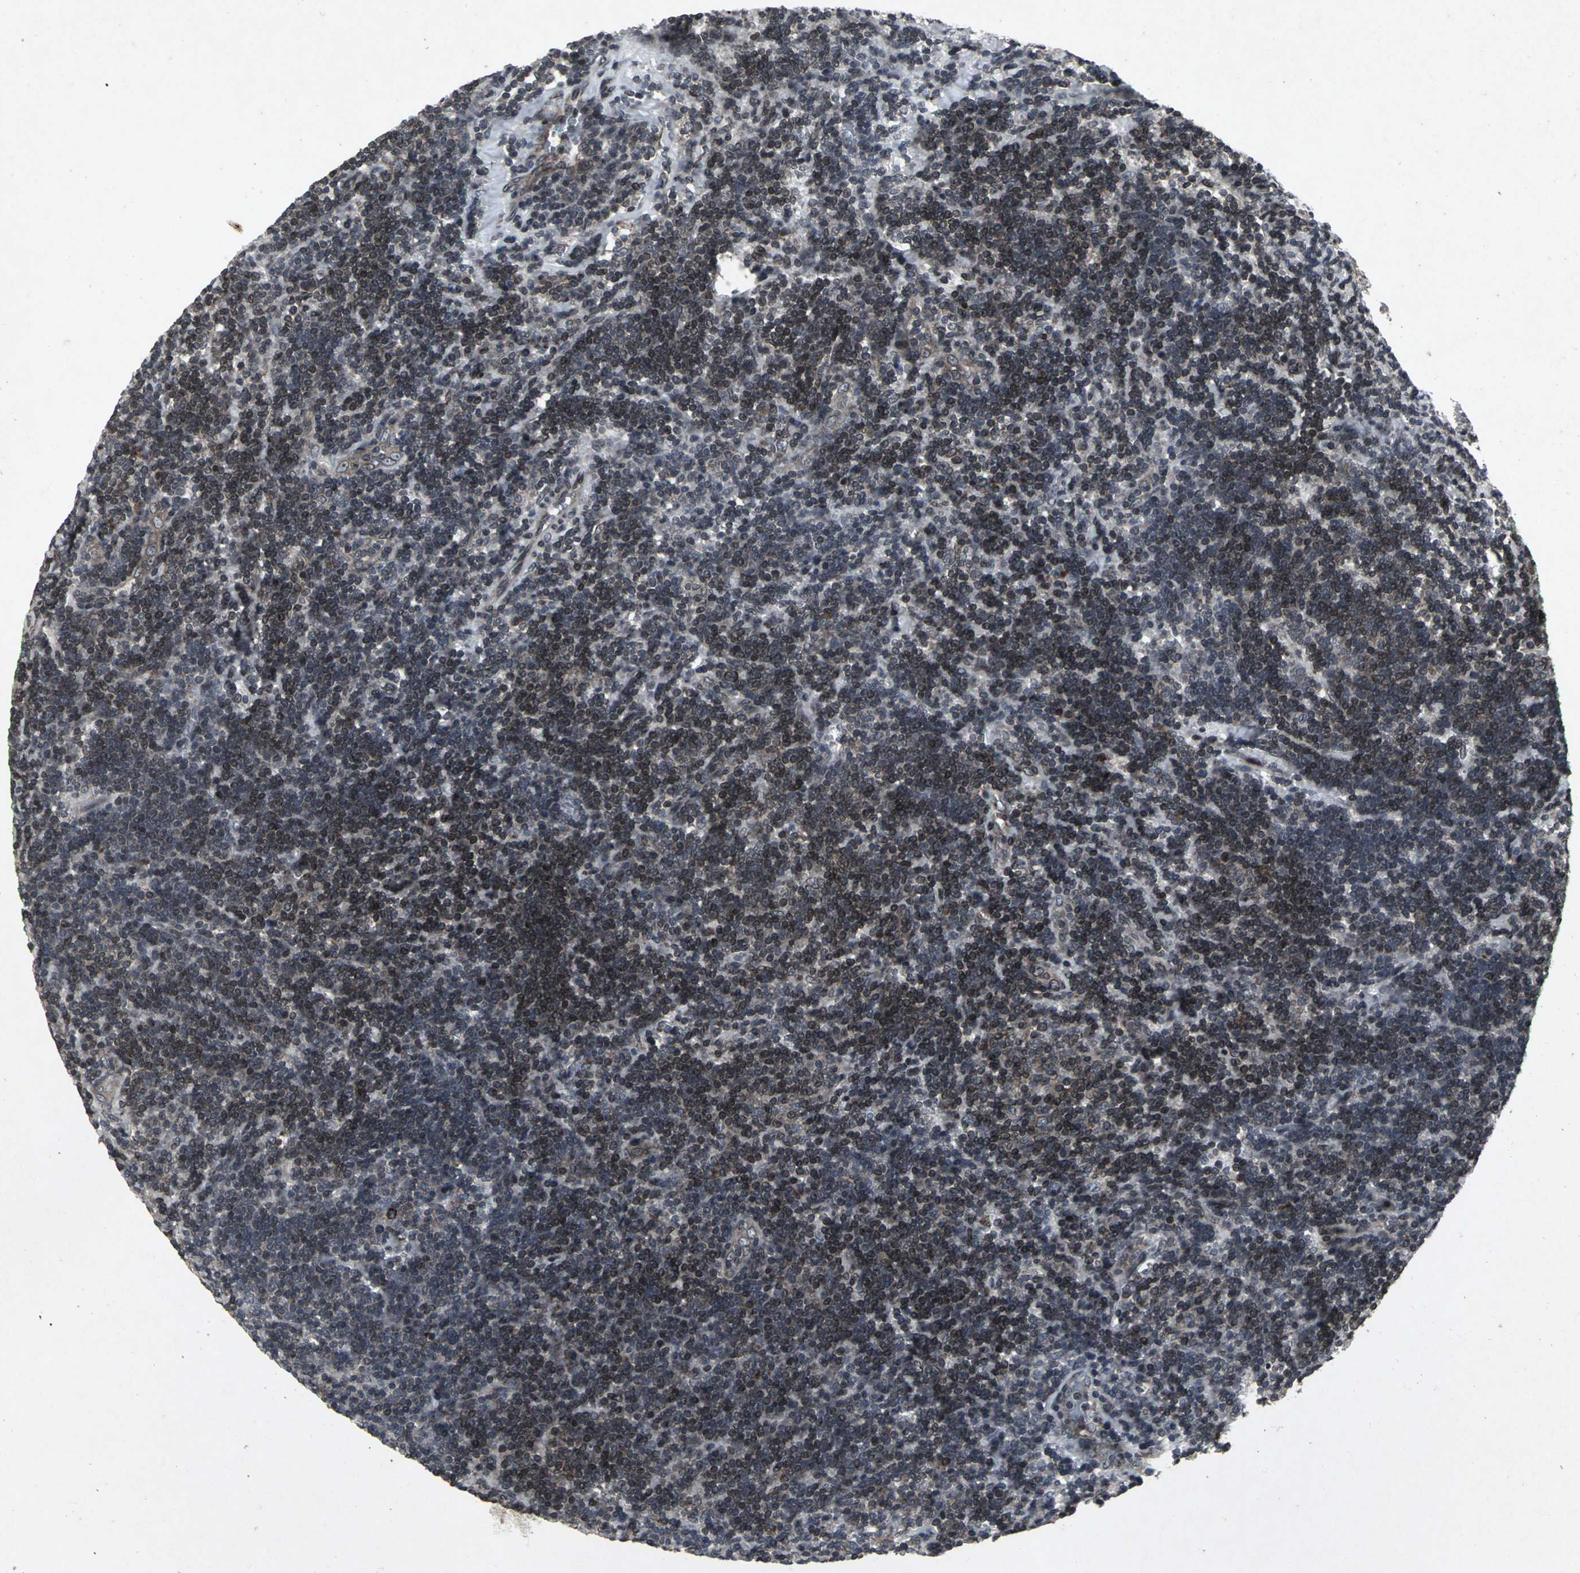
{"staining": {"intensity": "weak", "quantity": "25%-75%", "location": "cytoplasmic/membranous,nuclear"}, "tissue": "lymphoma", "cell_type": "Tumor cells", "image_type": "cancer", "snomed": [{"axis": "morphology", "description": "Malignant lymphoma, non-Hodgkin's type, Low grade"}, {"axis": "topography", "description": "Lymph node"}], "caption": "IHC of human malignant lymphoma, non-Hodgkin's type (low-grade) demonstrates low levels of weak cytoplasmic/membranous and nuclear staining in about 25%-75% of tumor cells. Using DAB (brown) and hematoxylin (blue) stains, captured at high magnification using brightfield microscopy.", "gene": "SH2B3", "patient": {"sex": "male", "age": 70}}